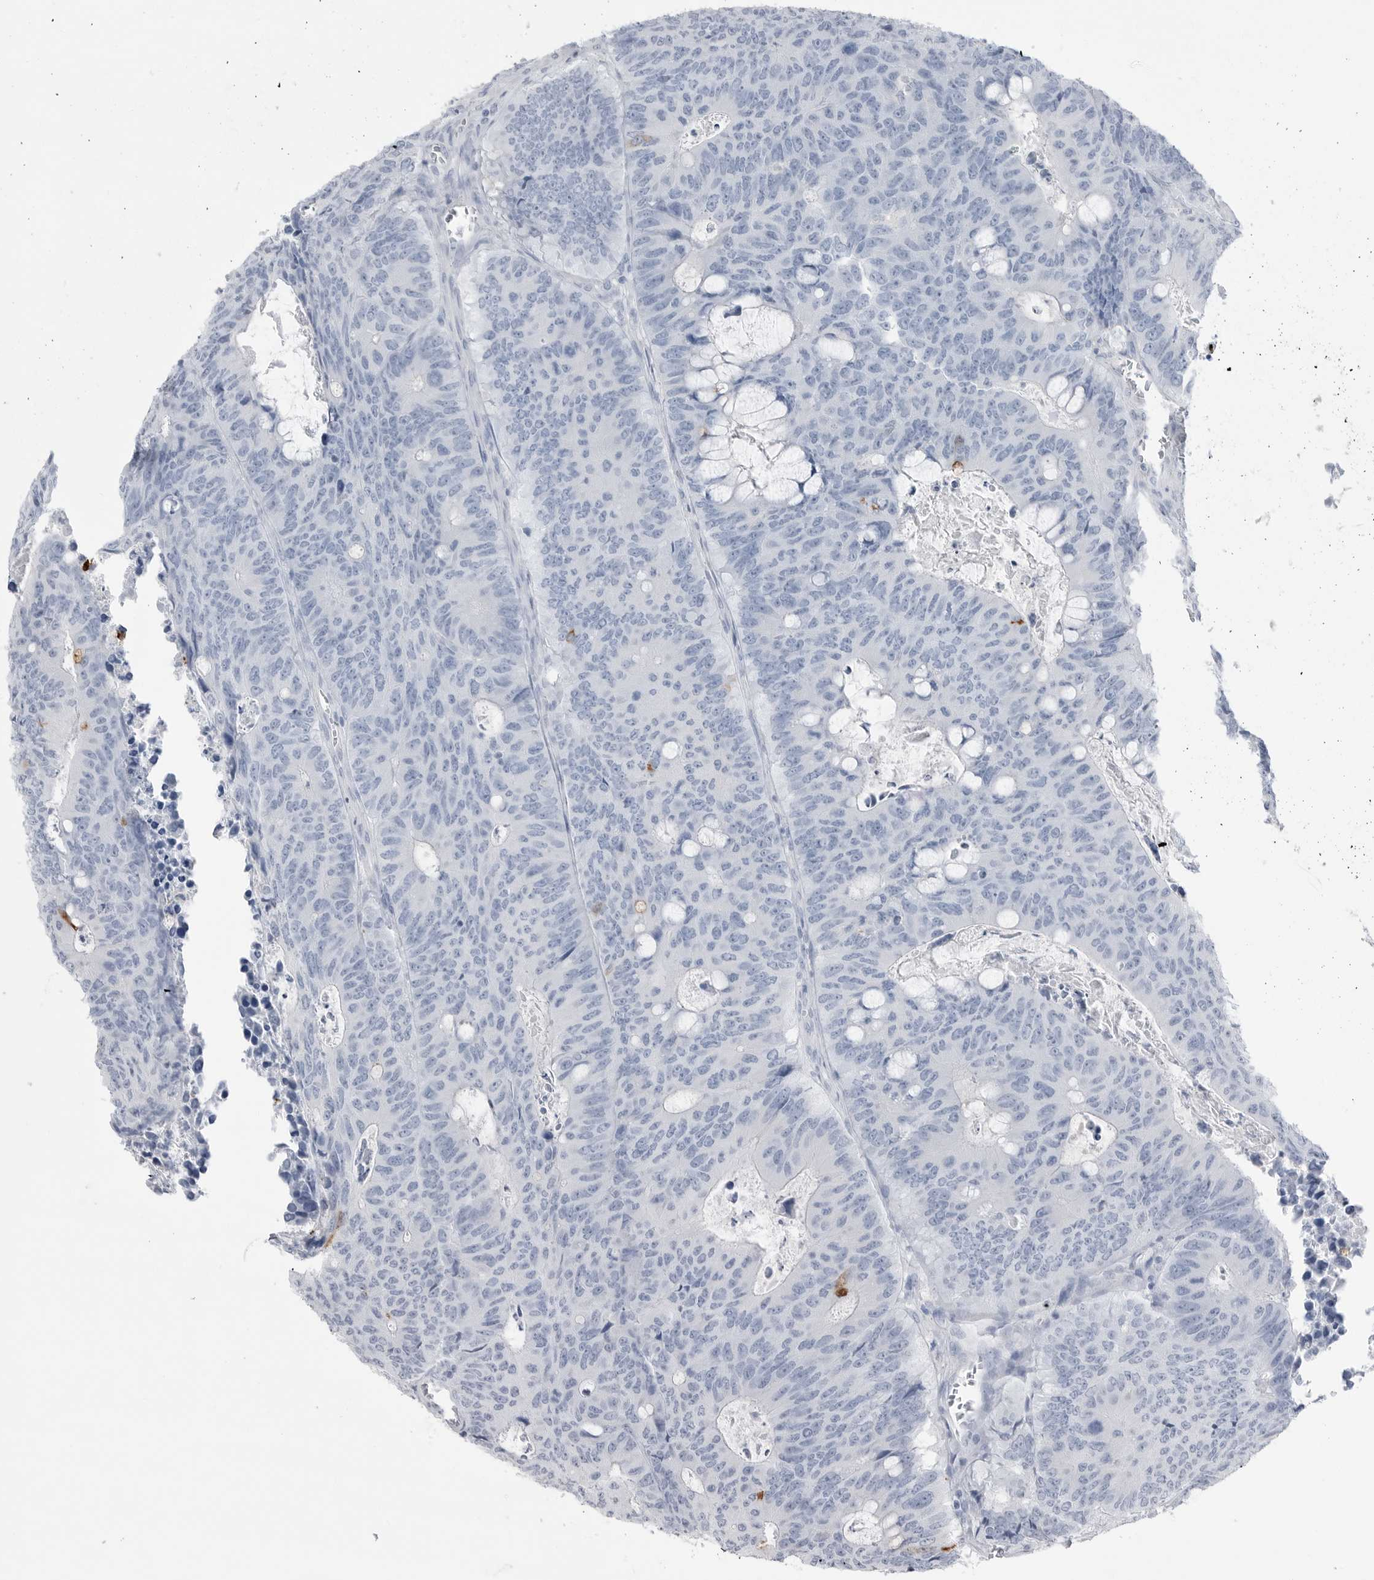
{"staining": {"intensity": "negative", "quantity": "none", "location": "none"}, "tissue": "colorectal cancer", "cell_type": "Tumor cells", "image_type": "cancer", "snomed": [{"axis": "morphology", "description": "Adenocarcinoma, NOS"}, {"axis": "topography", "description": "Colon"}], "caption": "This is an IHC micrograph of human colorectal cancer. There is no positivity in tumor cells.", "gene": "ABHD12", "patient": {"sex": "male", "age": 87}}